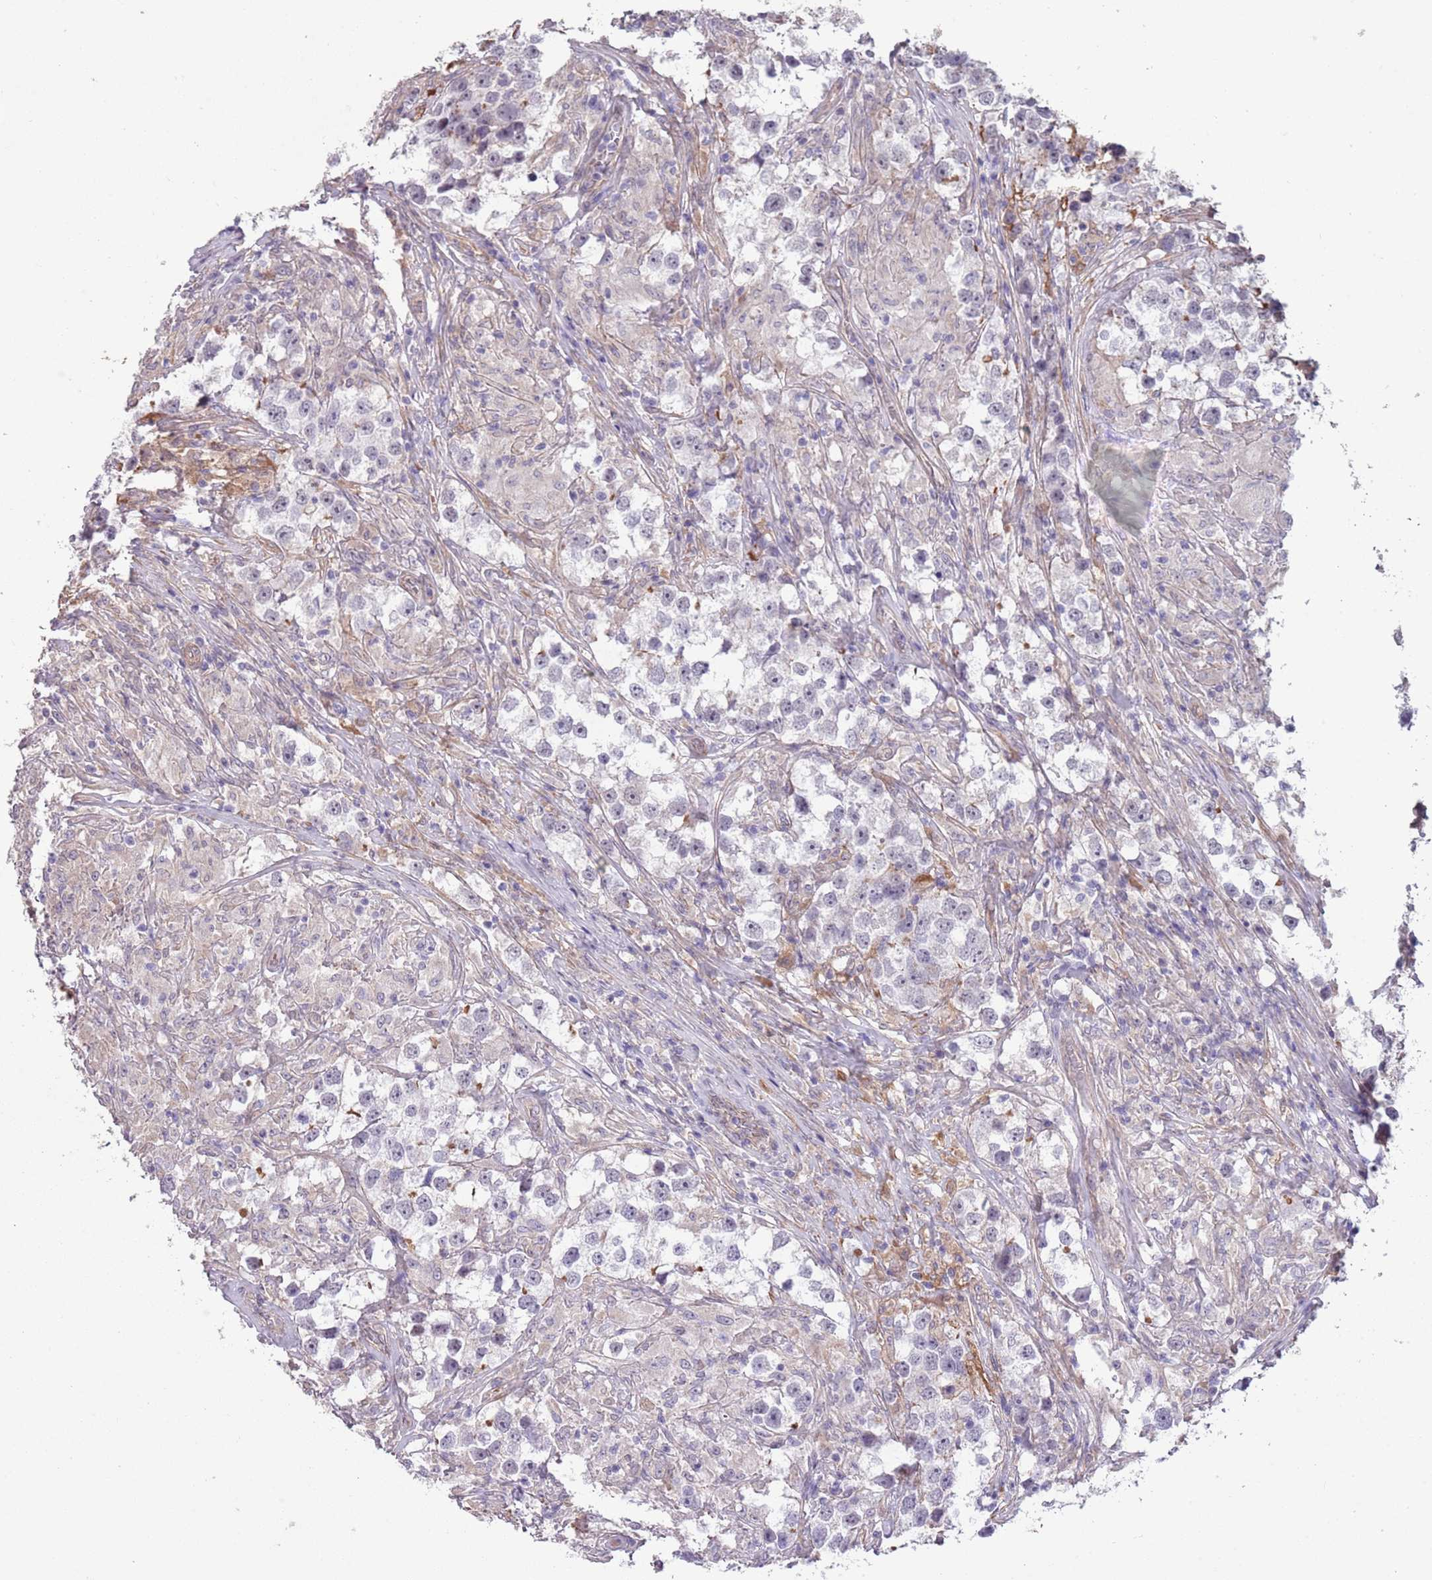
{"staining": {"intensity": "negative", "quantity": "none", "location": "none"}, "tissue": "testis cancer", "cell_type": "Tumor cells", "image_type": "cancer", "snomed": [{"axis": "morphology", "description": "Seminoma, NOS"}, {"axis": "topography", "description": "Testis"}], "caption": "This image is of testis cancer (seminoma) stained with IHC to label a protein in brown with the nuclei are counter-stained blue. There is no positivity in tumor cells.", "gene": "CREBZF", "patient": {"sex": "male", "age": 46}}